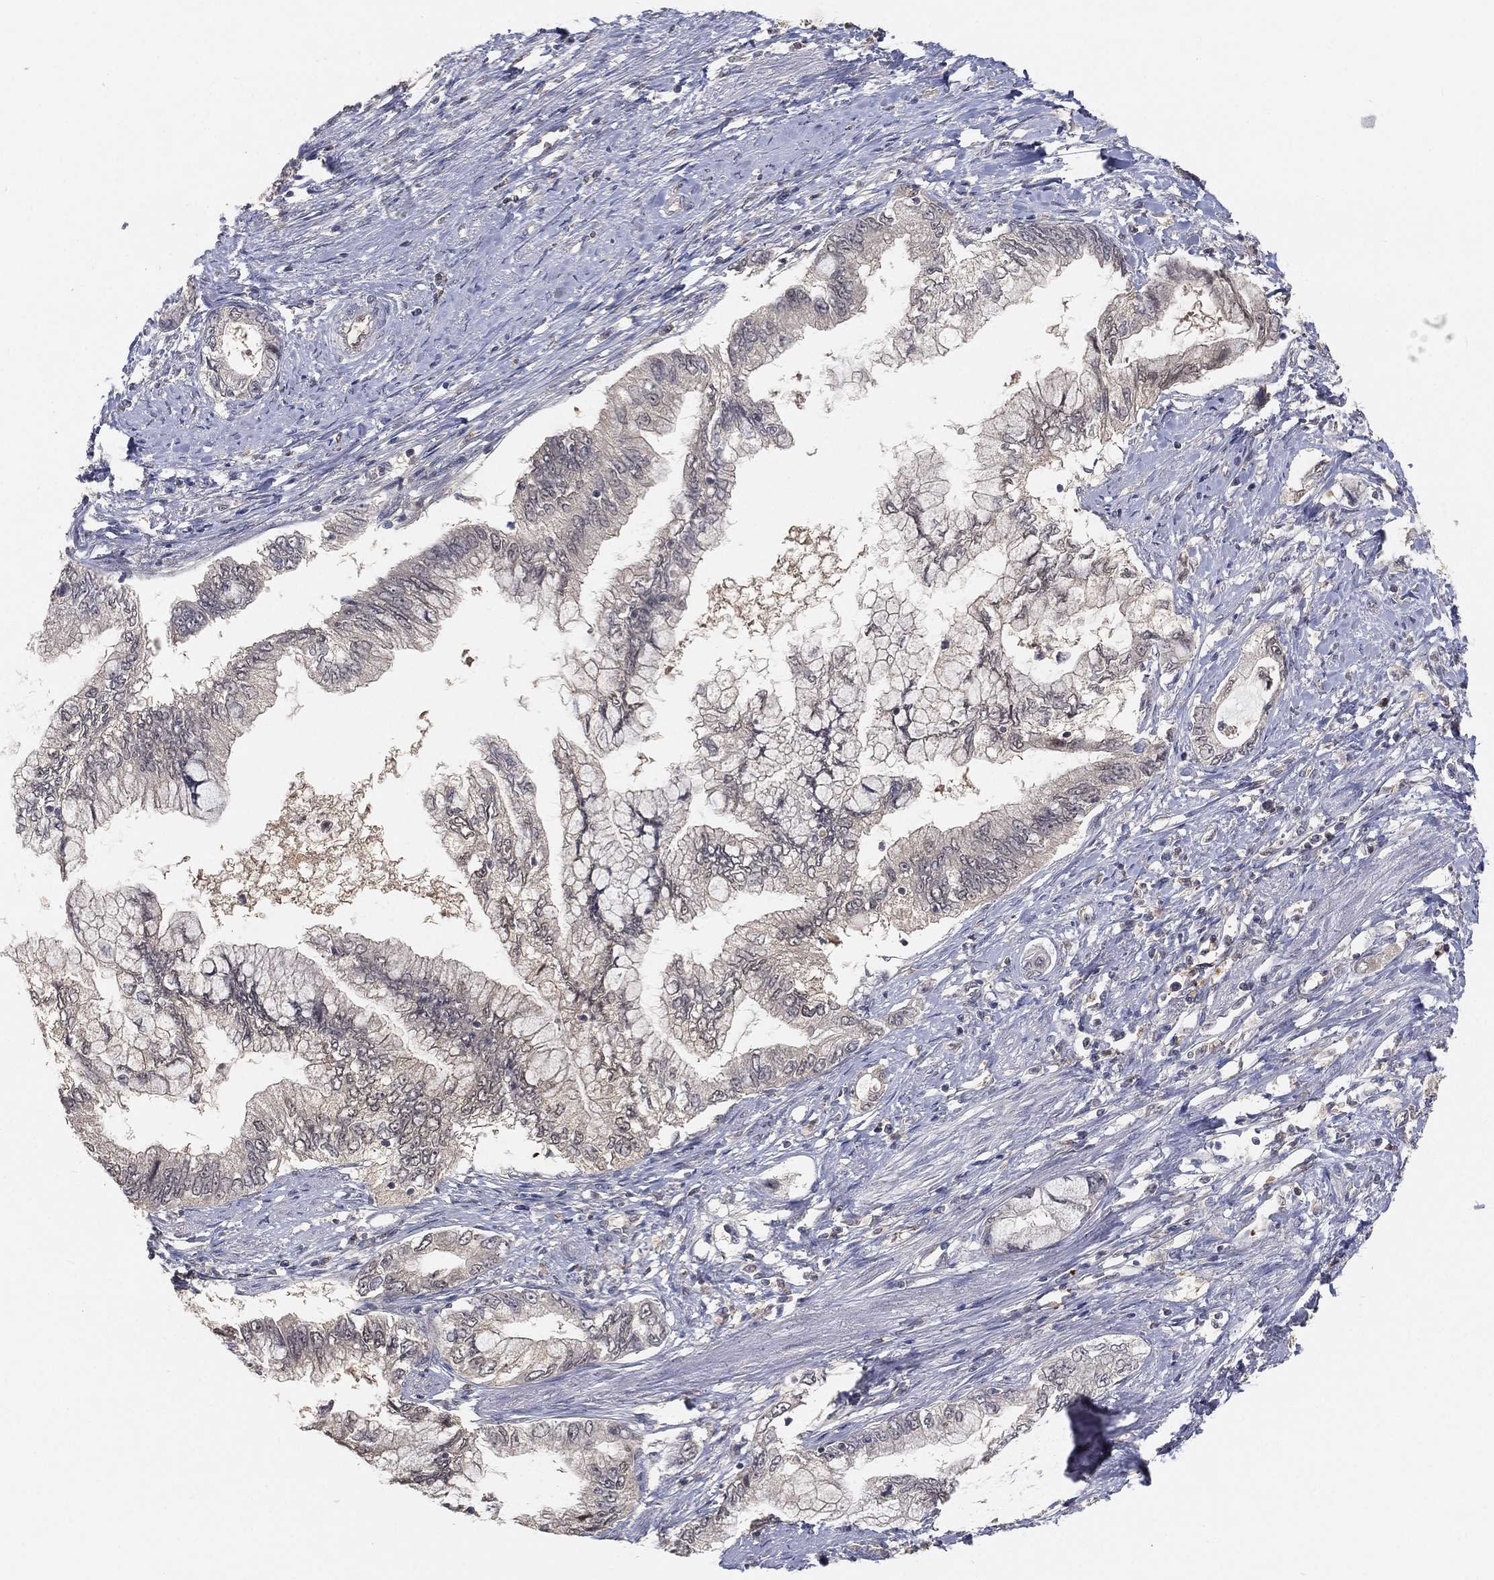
{"staining": {"intensity": "negative", "quantity": "none", "location": "none"}, "tissue": "pancreatic cancer", "cell_type": "Tumor cells", "image_type": "cancer", "snomed": [{"axis": "morphology", "description": "Adenocarcinoma, NOS"}, {"axis": "topography", "description": "Pancreas"}], "caption": "The photomicrograph demonstrates no significant staining in tumor cells of pancreatic adenocarcinoma. Nuclei are stained in blue.", "gene": "MAPK1", "patient": {"sex": "female", "age": 73}}